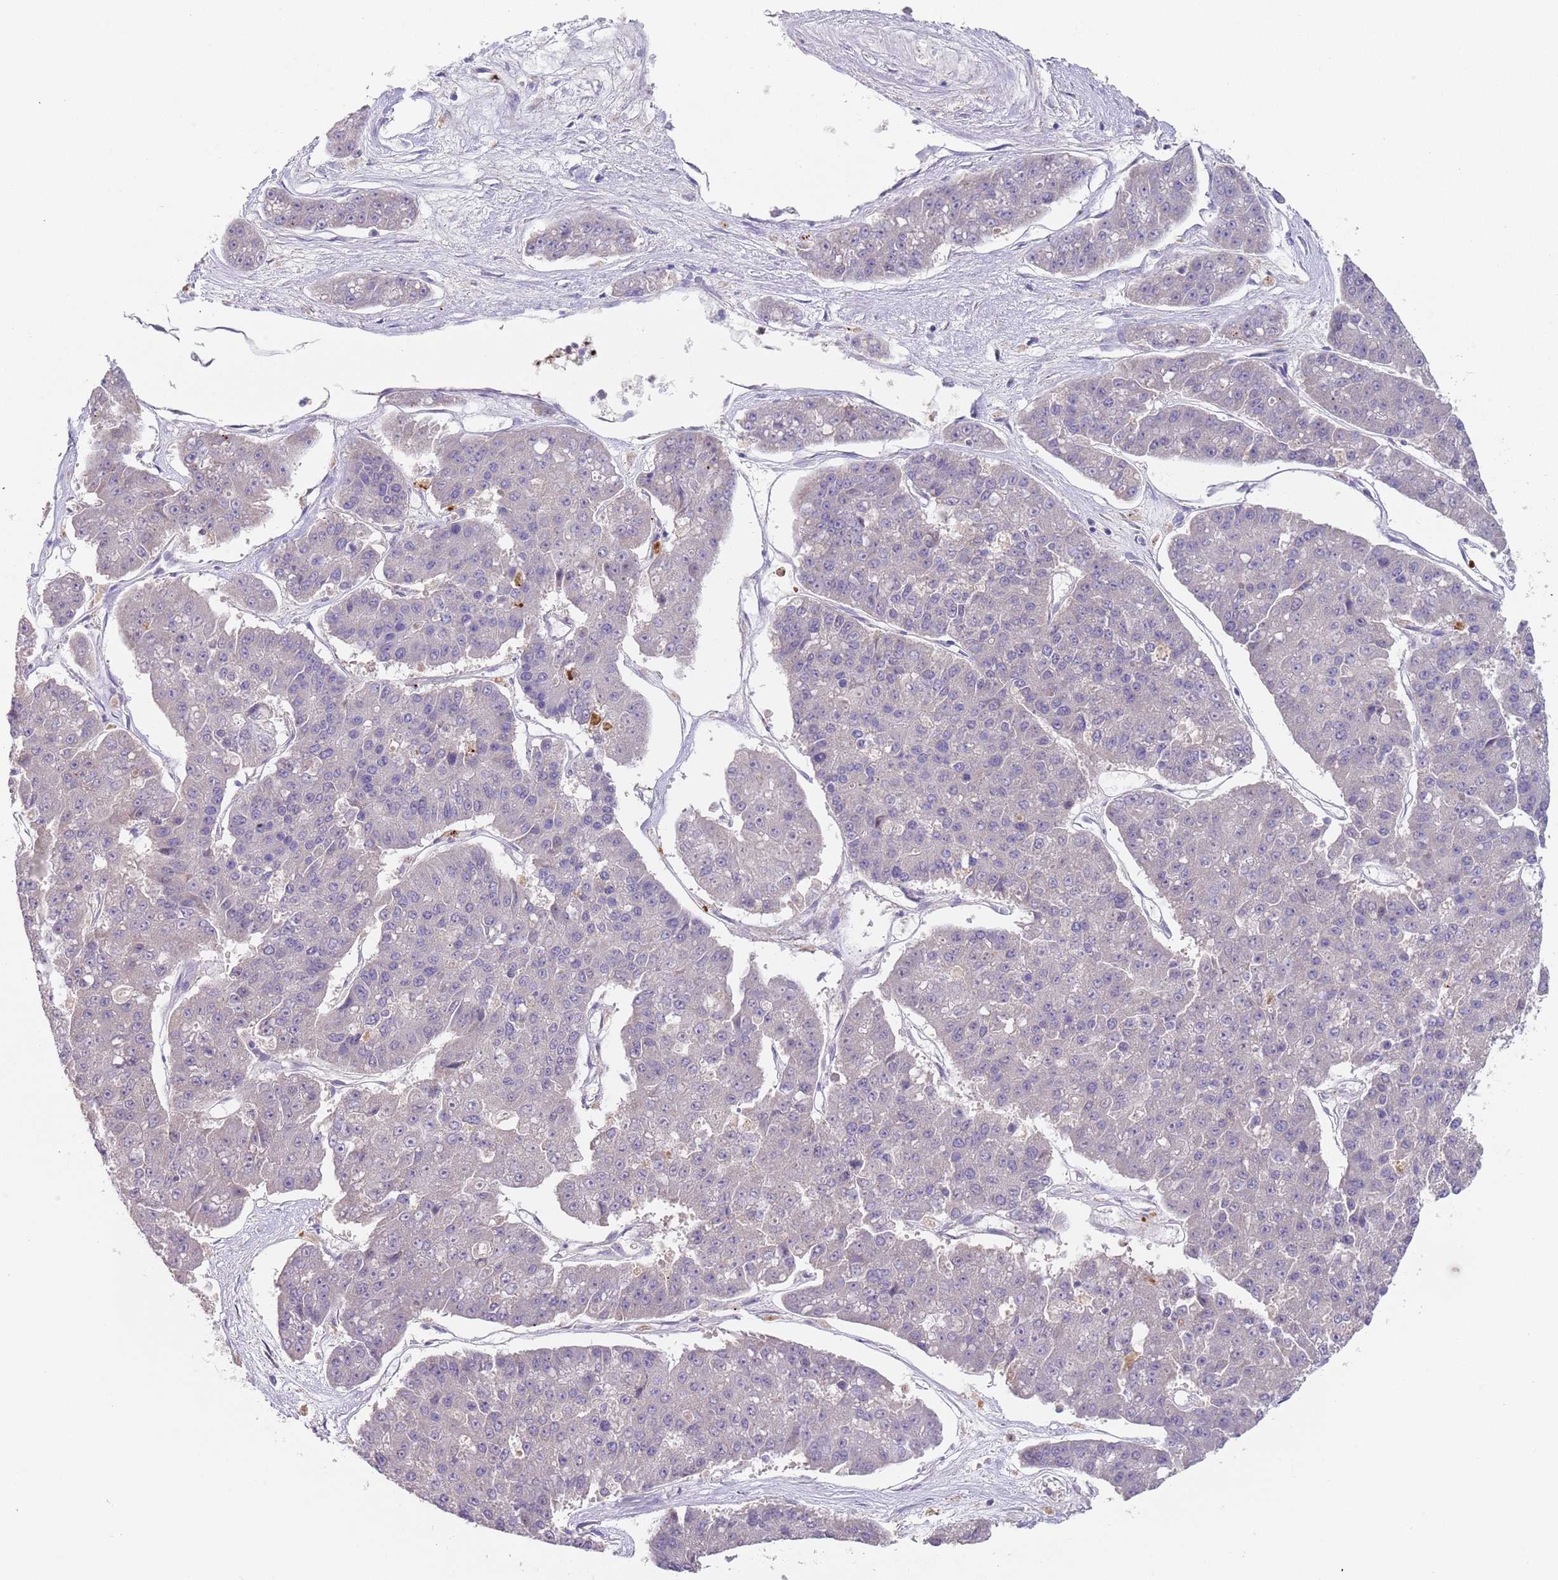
{"staining": {"intensity": "negative", "quantity": "none", "location": "none"}, "tissue": "pancreatic cancer", "cell_type": "Tumor cells", "image_type": "cancer", "snomed": [{"axis": "morphology", "description": "Adenocarcinoma, NOS"}, {"axis": "topography", "description": "Pancreas"}], "caption": "High magnification brightfield microscopy of adenocarcinoma (pancreatic) stained with DAB (3,3'-diaminobenzidine) (brown) and counterstained with hematoxylin (blue): tumor cells show no significant expression.", "gene": "TMEM251", "patient": {"sex": "male", "age": 50}}